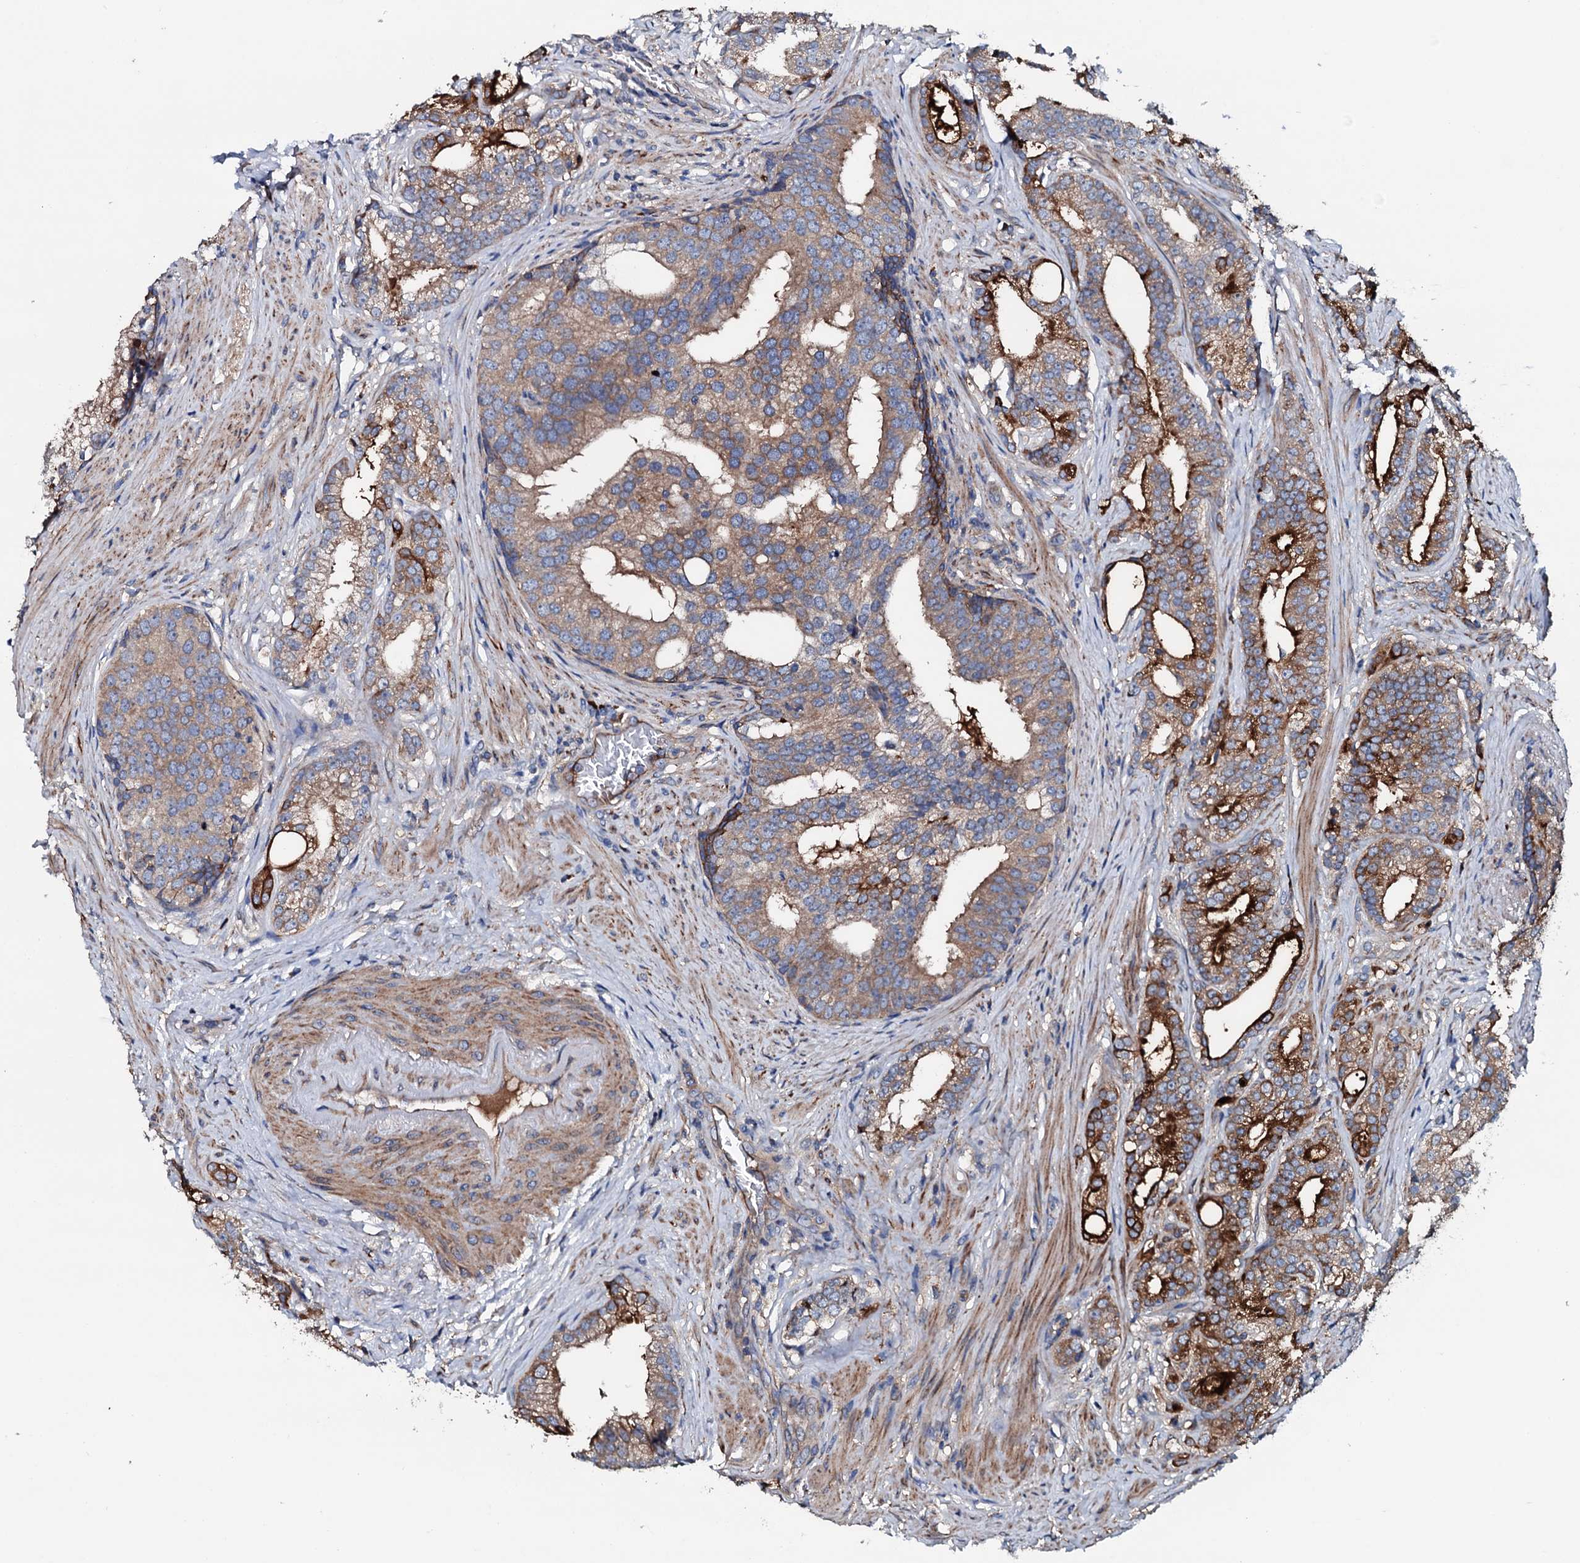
{"staining": {"intensity": "strong", "quantity": "25%-75%", "location": "cytoplasmic/membranous"}, "tissue": "prostate cancer", "cell_type": "Tumor cells", "image_type": "cancer", "snomed": [{"axis": "morphology", "description": "Adenocarcinoma, Low grade"}, {"axis": "topography", "description": "Prostate"}], "caption": "Human prostate low-grade adenocarcinoma stained with a protein marker reveals strong staining in tumor cells.", "gene": "NEK1", "patient": {"sex": "male", "age": 71}}